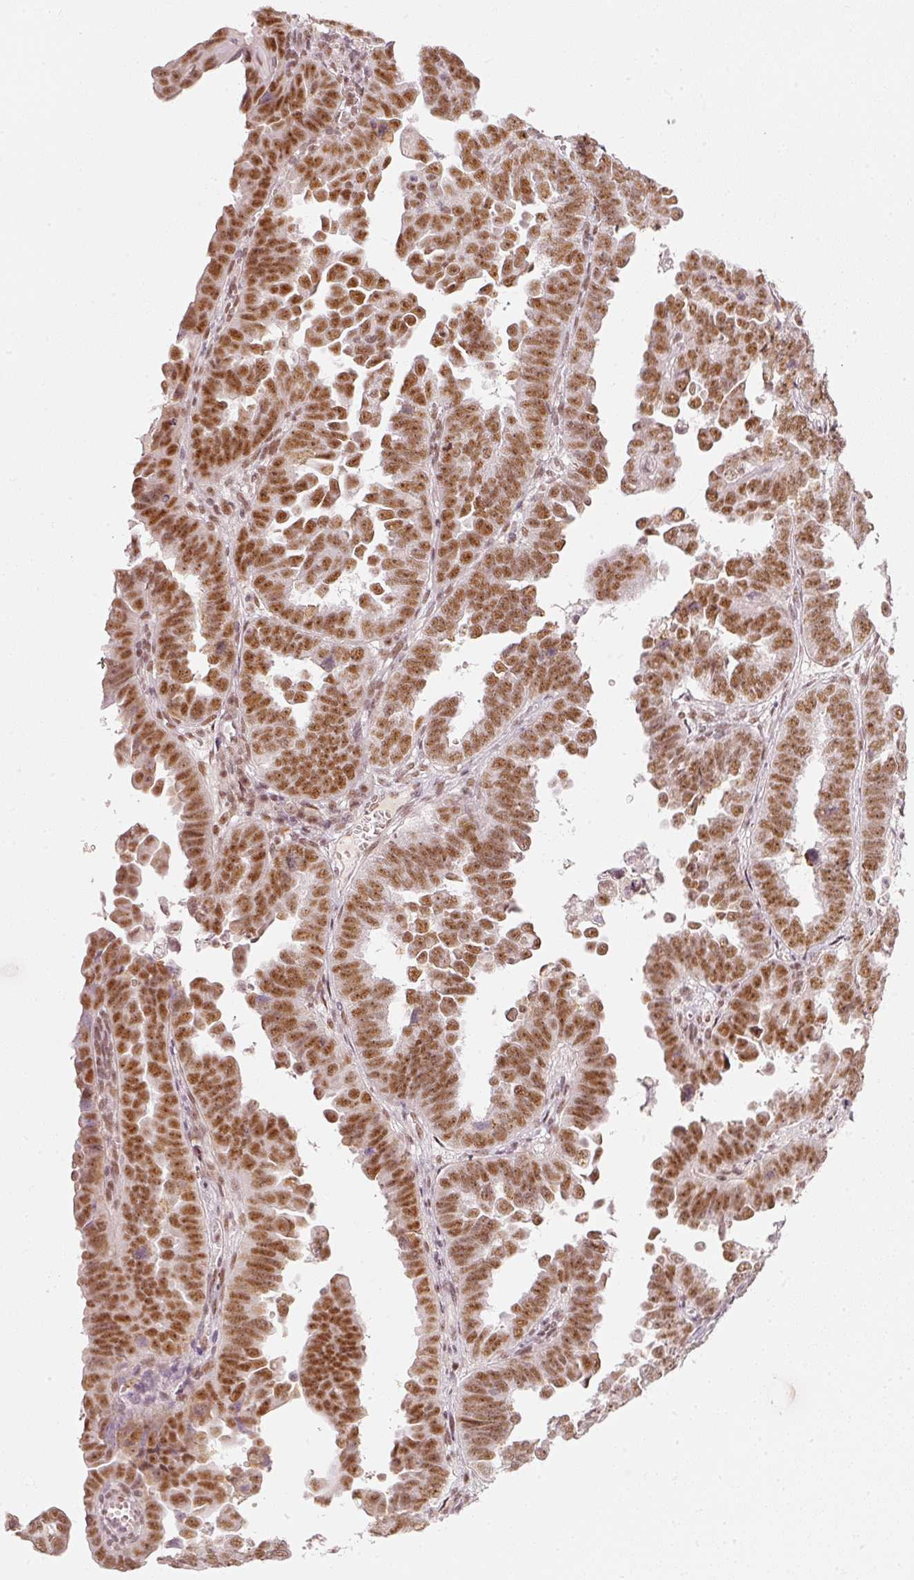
{"staining": {"intensity": "moderate", "quantity": ">75%", "location": "nuclear"}, "tissue": "endometrial cancer", "cell_type": "Tumor cells", "image_type": "cancer", "snomed": [{"axis": "morphology", "description": "Adenocarcinoma, NOS"}, {"axis": "topography", "description": "Endometrium"}], "caption": "Protein expression by IHC shows moderate nuclear expression in approximately >75% of tumor cells in adenocarcinoma (endometrial).", "gene": "PPP1R10", "patient": {"sex": "female", "age": 75}}